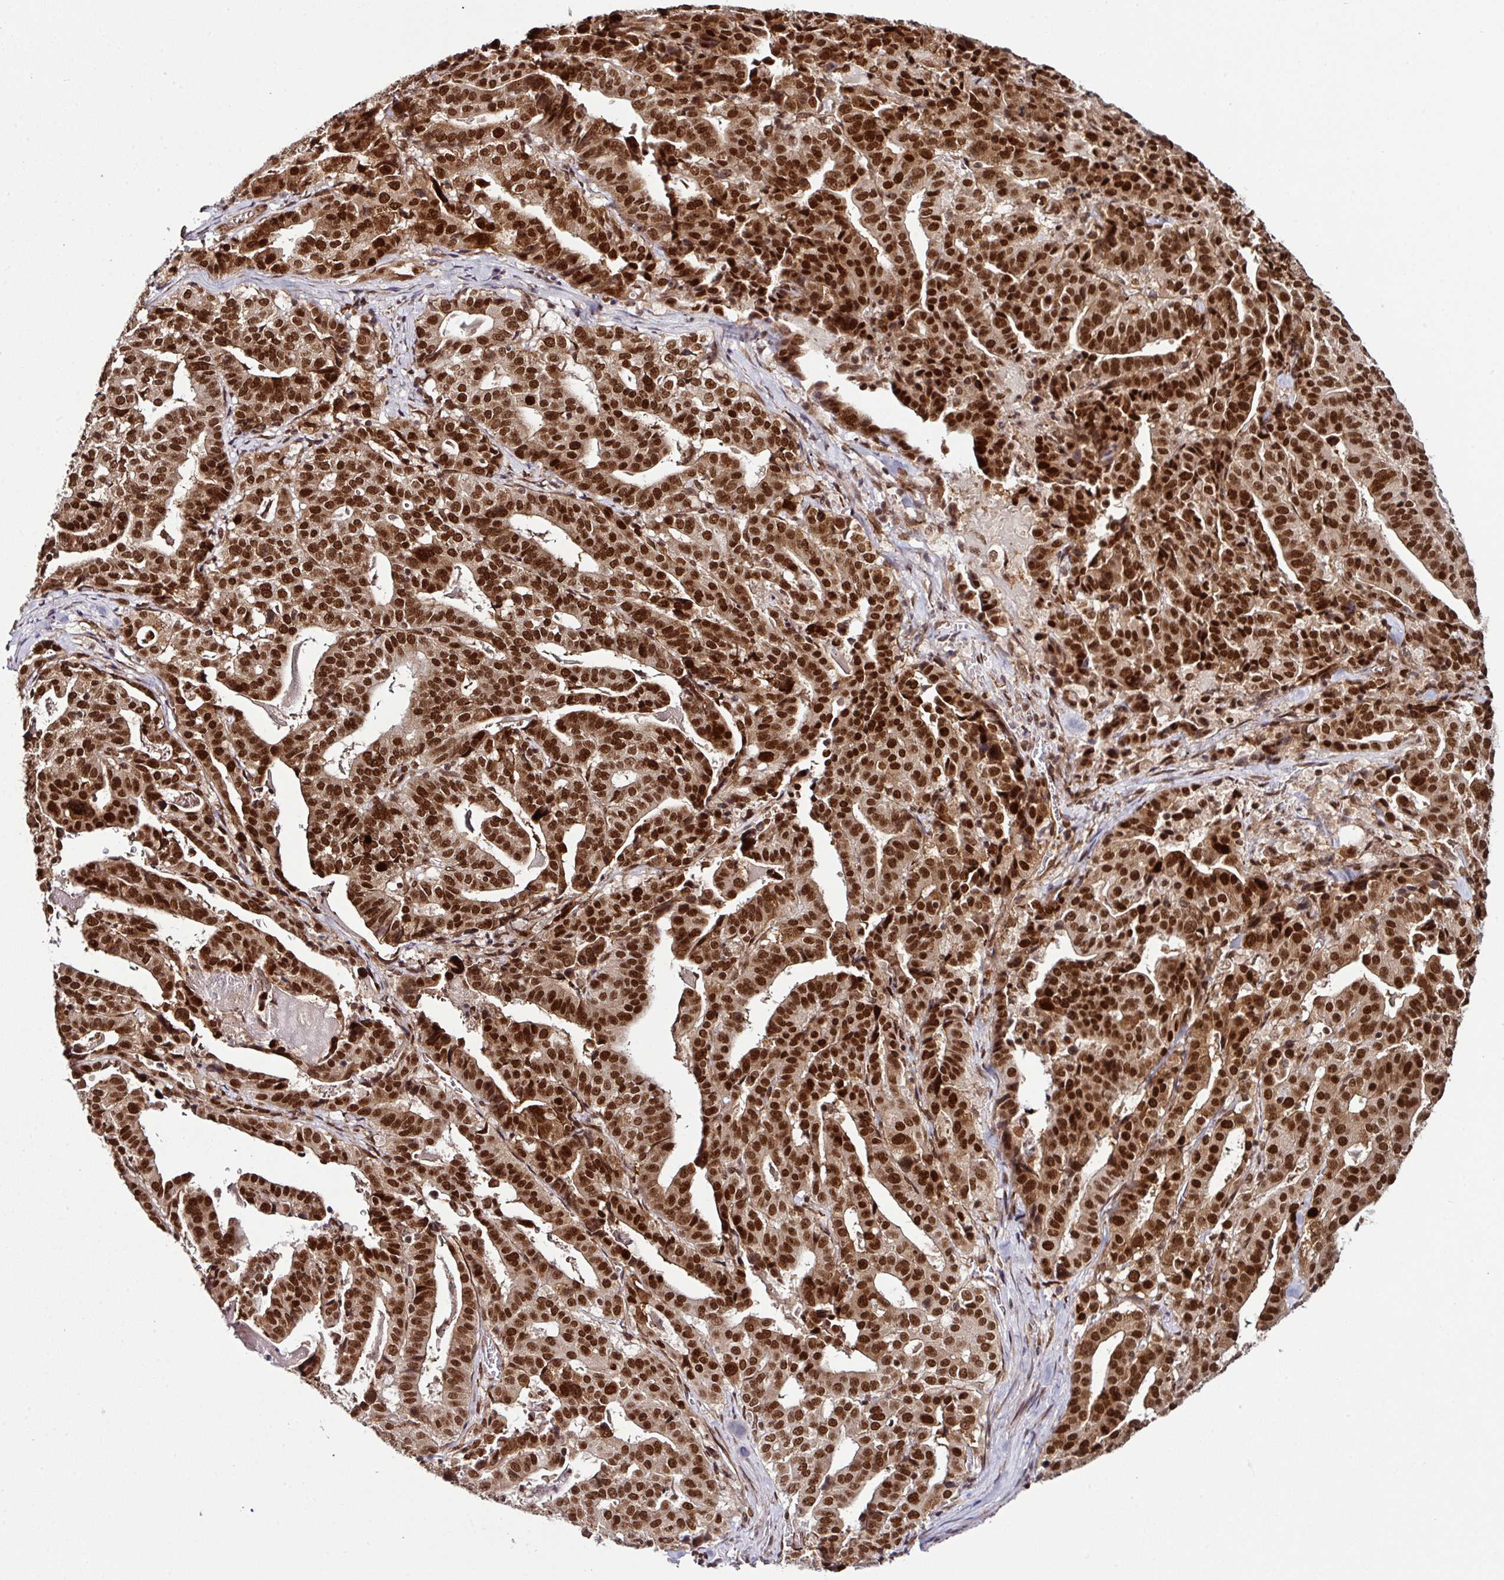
{"staining": {"intensity": "strong", "quantity": ">75%", "location": "cytoplasmic/membranous,nuclear"}, "tissue": "stomach cancer", "cell_type": "Tumor cells", "image_type": "cancer", "snomed": [{"axis": "morphology", "description": "Adenocarcinoma, NOS"}, {"axis": "topography", "description": "Stomach"}], "caption": "Strong cytoplasmic/membranous and nuclear staining is identified in about >75% of tumor cells in stomach adenocarcinoma. The staining was performed using DAB (3,3'-diaminobenzidine) to visualize the protein expression in brown, while the nuclei were stained in blue with hematoxylin (Magnification: 20x).", "gene": "MORF4L2", "patient": {"sex": "male", "age": 48}}